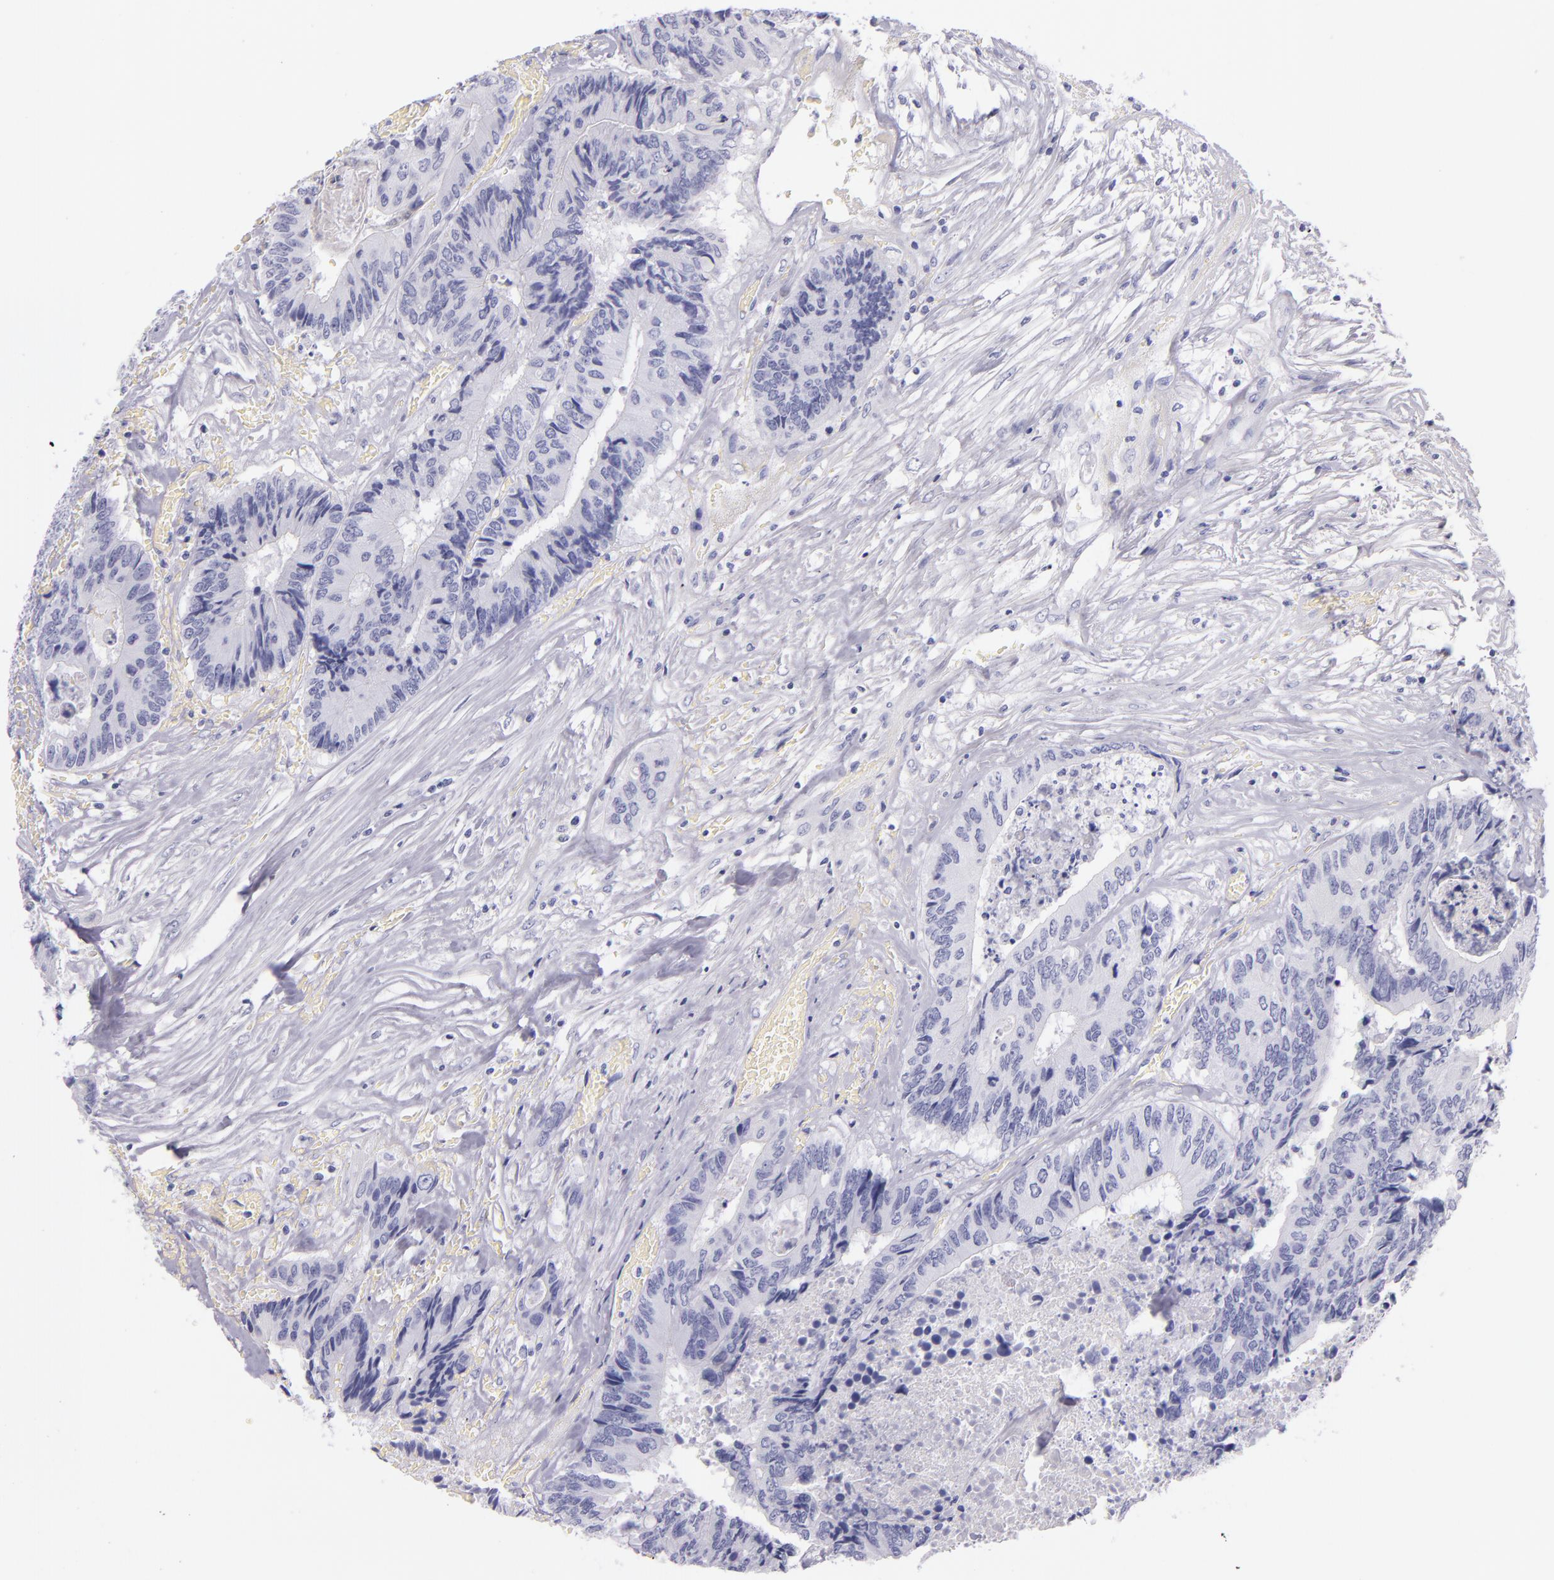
{"staining": {"intensity": "negative", "quantity": "none", "location": "none"}, "tissue": "colorectal cancer", "cell_type": "Tumor cells", "image_type": "cancer", "snomed": [{"axis": "morphology", "description": "Adenocarcinoma, NOS"}, {"axis": "topography", "description": "Rectum"}], "caption": "High magnification brightfield microscopy of colorectal cancer (adenocarcinoma) stained with DAB (3,3'-diaminobenzidine) (brown) and counterstained with hematoxylin (blue): tumor cells show no significant expression. (Stains: DAB (3,3'-diaminobenzidine) IHC with hematoxylin counter stain, Microscopy: brightfield microscopy at high magnification).", "gene": "SFTPB", "patient": {"sex": "male", "age": 55}}